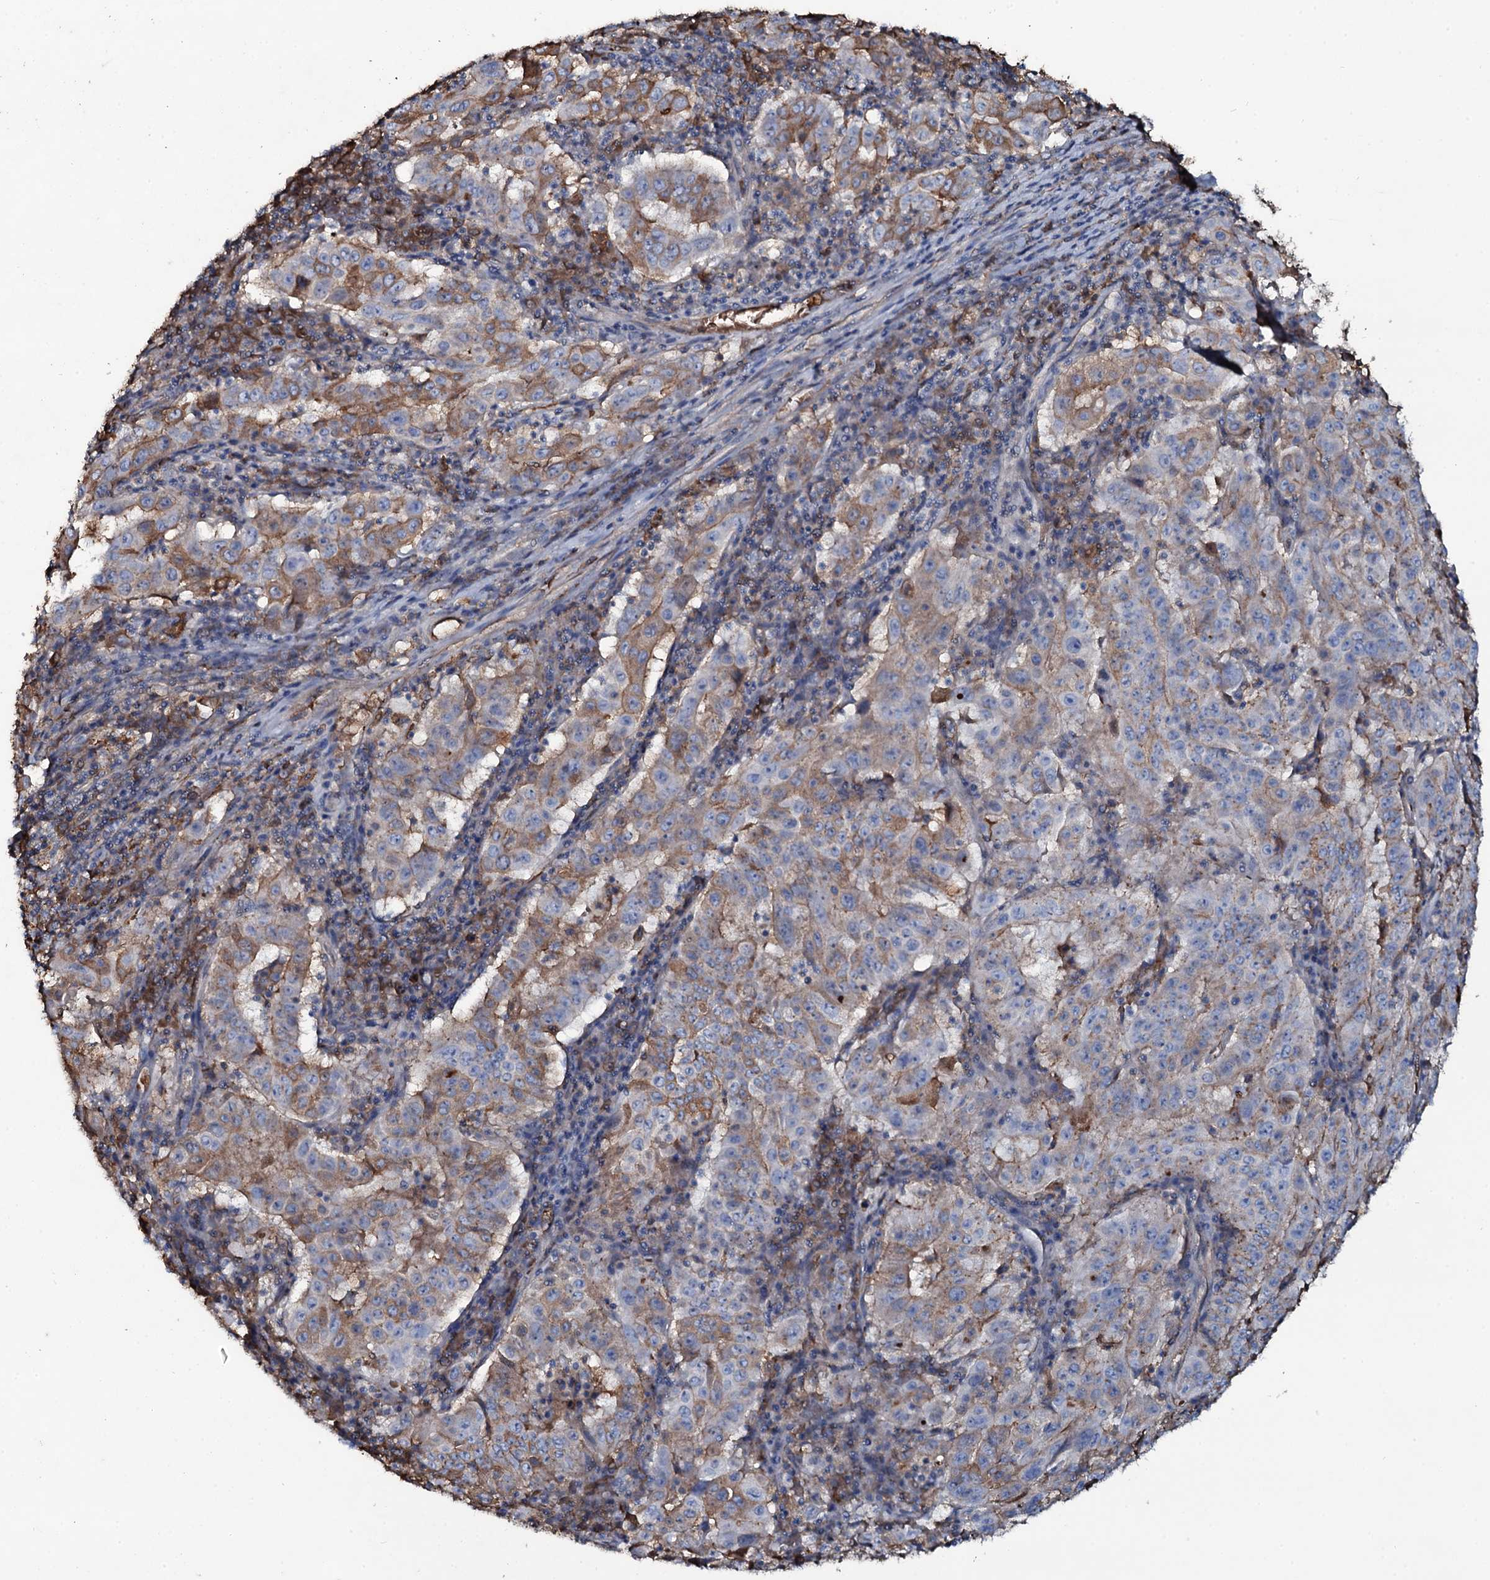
{"staining": {"intensity": "moderate", "quantity": "25%-75%", "location": "cytoplasmic/membranous"}, "tissue": "pancreatic cancer", "cell_type": "Tumor cells", "image_type": "cancer", "snomed": [{"axis": "morphology", "description": "Adenocarcinoma, NOS"}, {"axis": "topography", "description": "Pancreas"}], "caption": "A brown stain shows moderate cytoplasmic/membranous staining of a protein in human pancreatic cancer (adenocarcinoma) tumor cells.", "gene": "EDN1", "patient": {"sex": "male", "age": 63}}